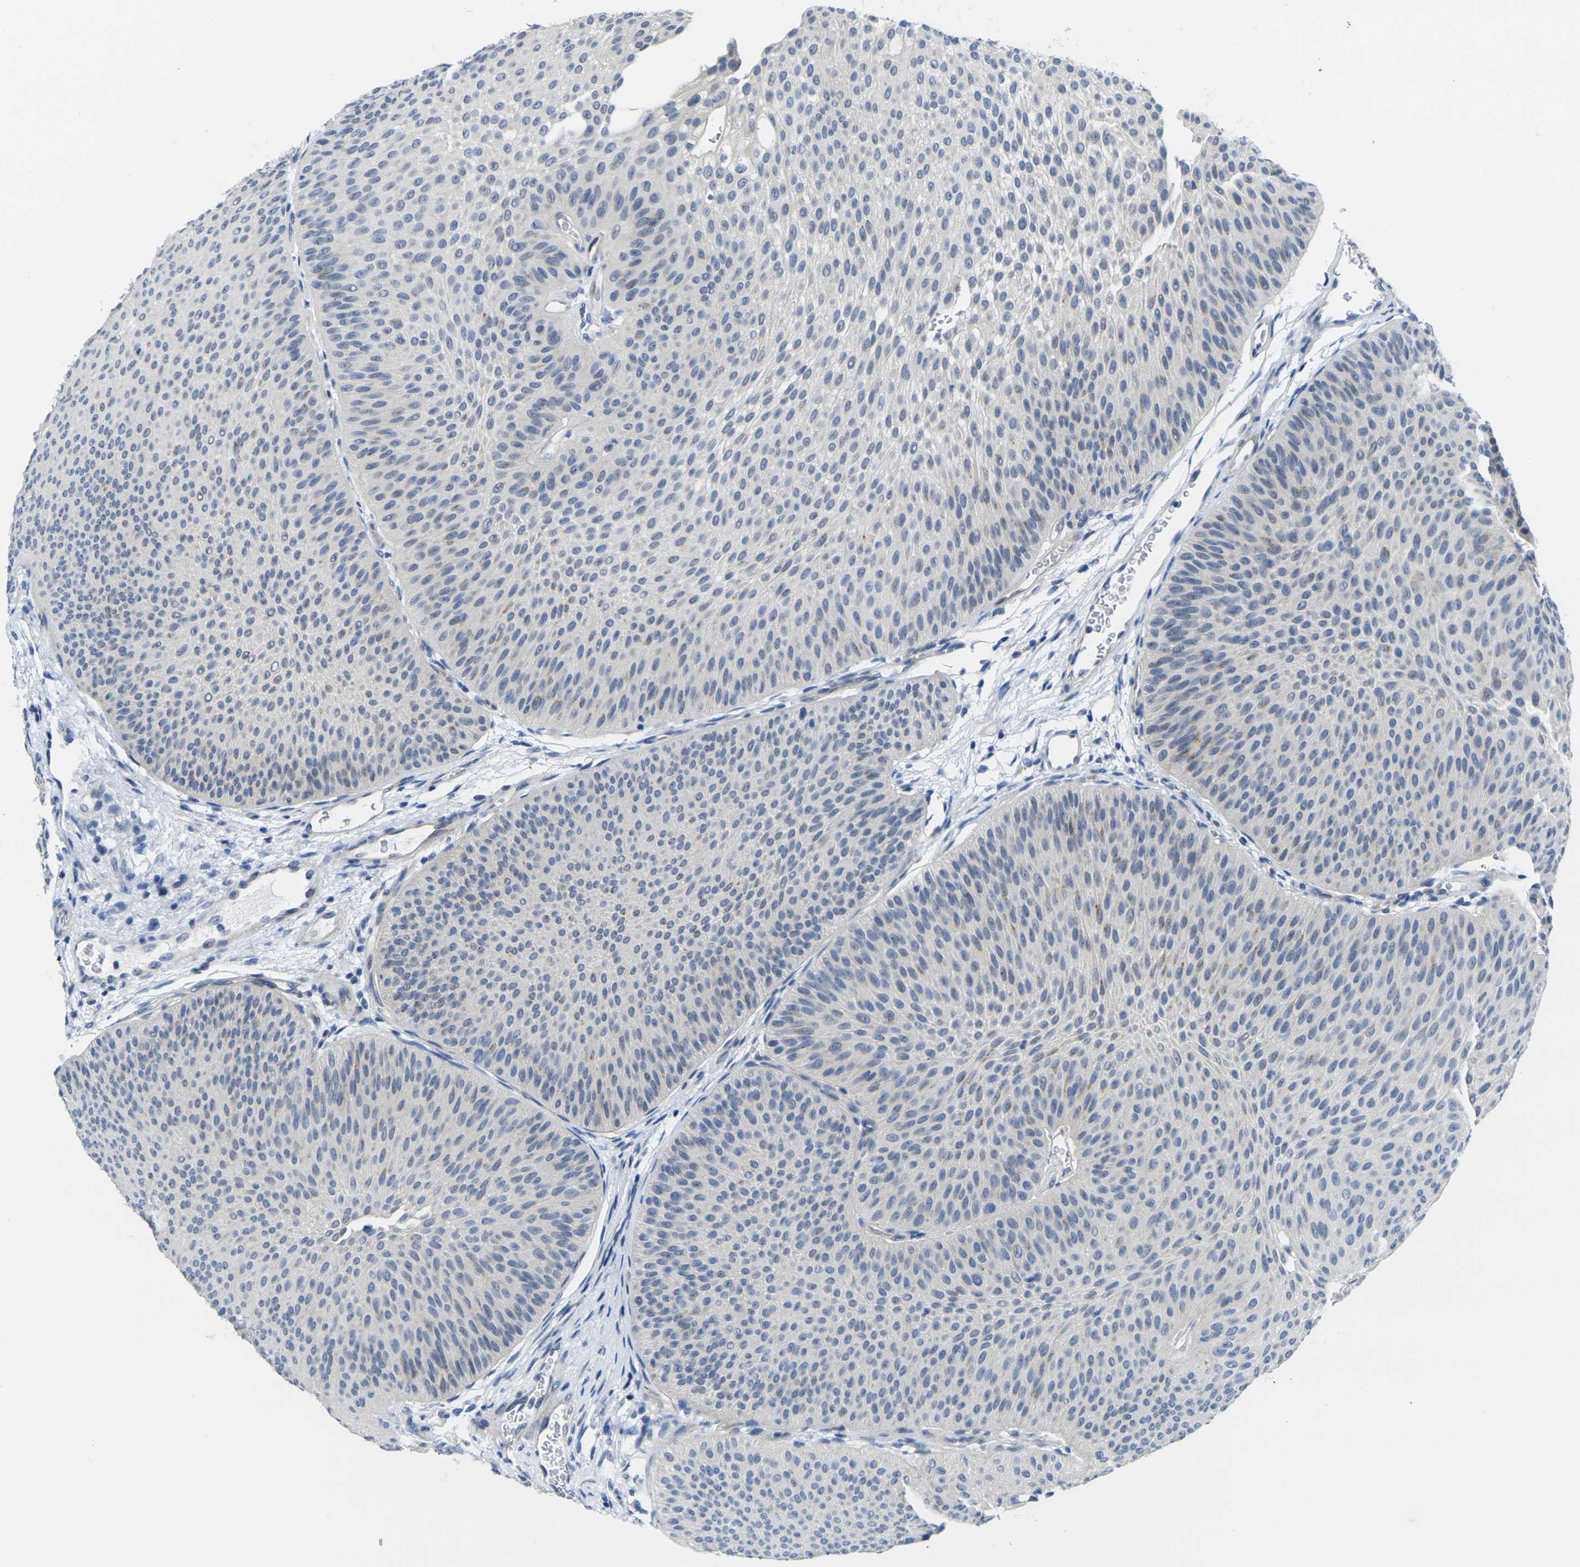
{"staining": {"intensity": "weak", "quantity": "<25%", "location": "cytoplasmic/membranous"}, "tissue": "urothelial cancer", "cell_type": "Tumor cells", "image_type": "cancer", "snomed": [{"axis": "morphology", "description": "Urothelial carcinoma, Low grade"}, {"axis": "topography", "description": "Urinary bladder"}], "caption": "The histopathology image shows no staining of tumor cells in urothelial cancer. Nuclei are stained in blue.", "gene": "CRK", "patient": {"sex": "female", "age": 60}}